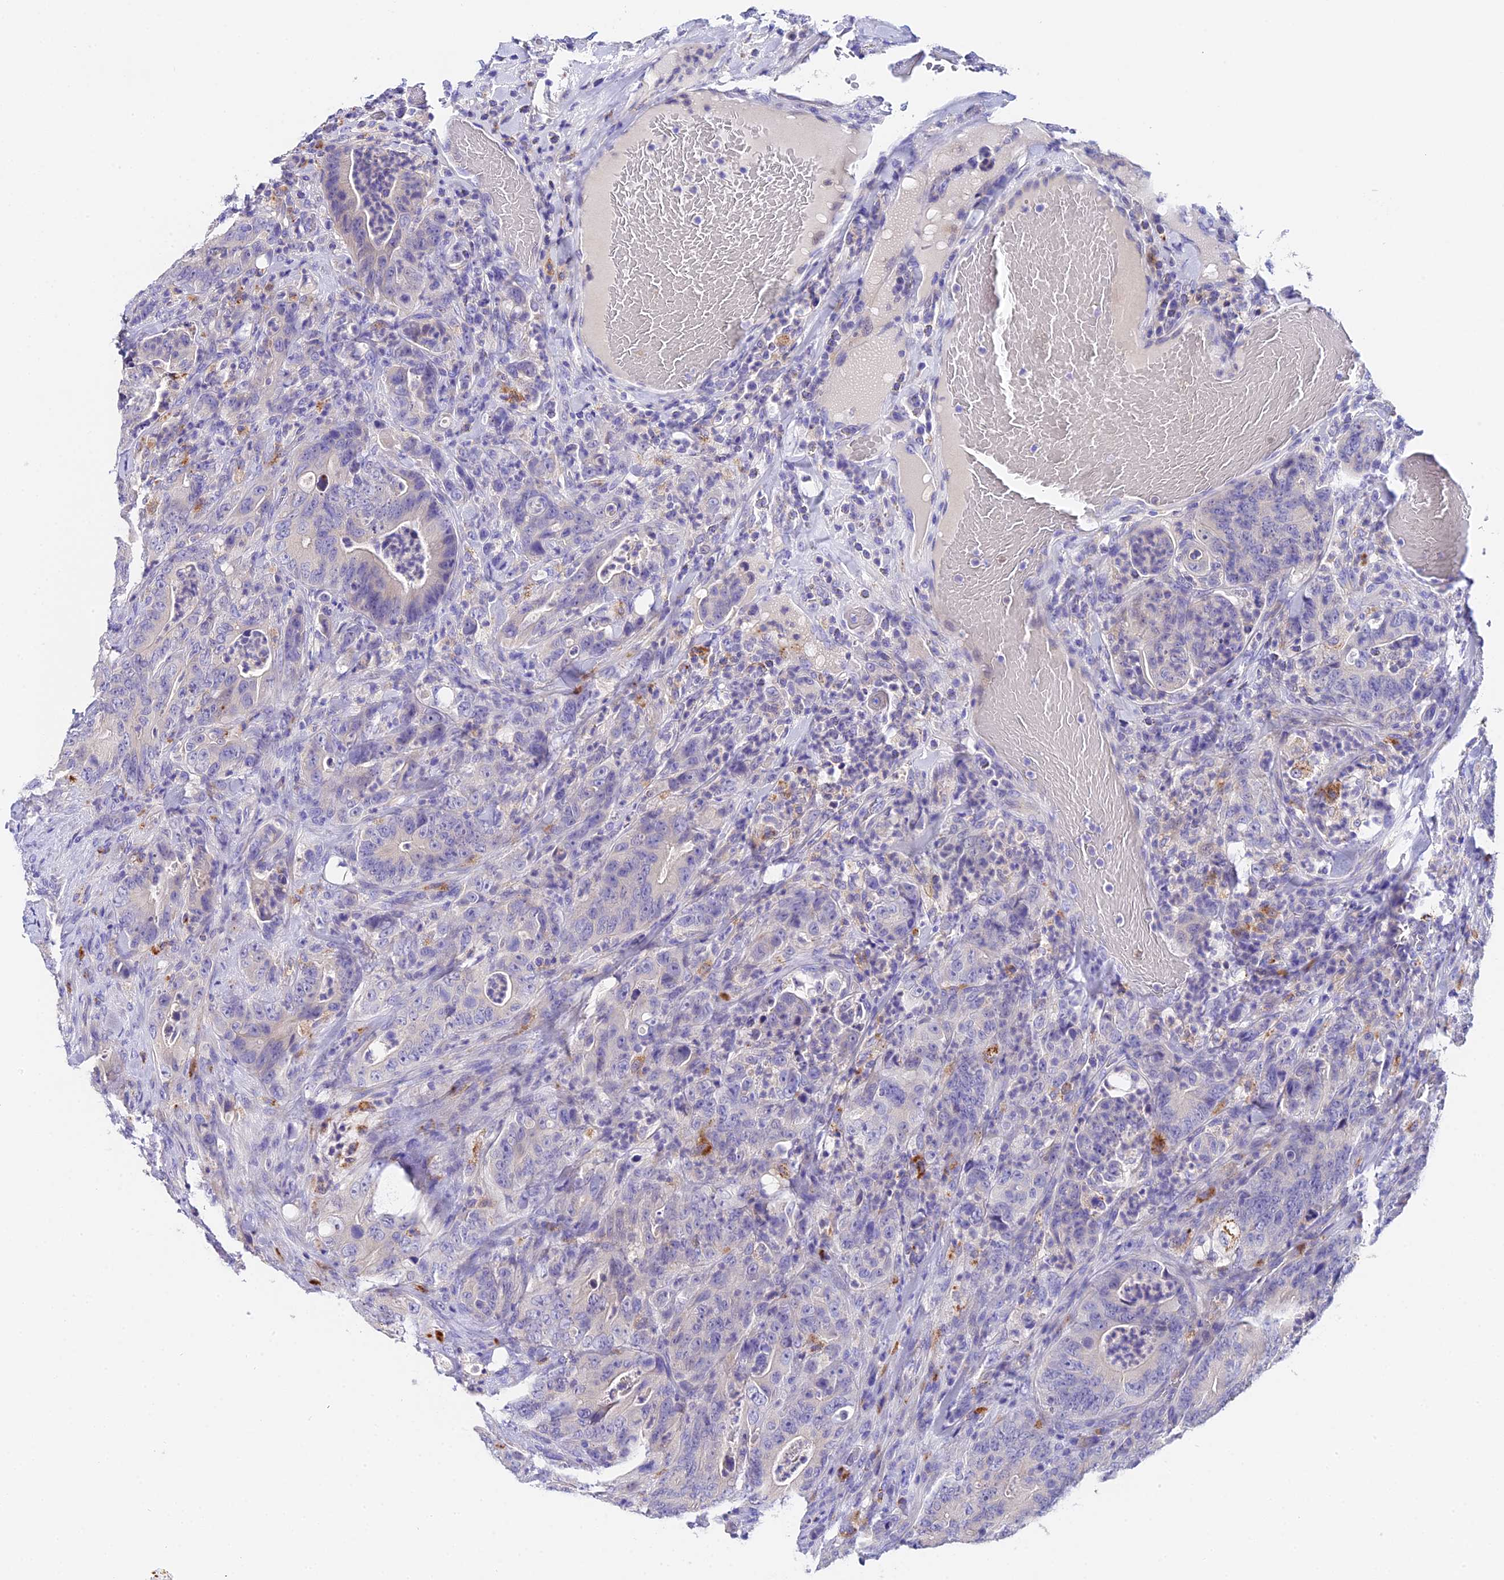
{"staining": {"intensity": "negative", "quantity": "none", "location": "none"}, "tissue": "colorectal cancer", "cell_type": "Tumor cells", "image_type": "cancer", "snomed": [{"axis": "morphology", "description": "Normal tissue, NOS"}, {"axis": "topography", "description": "Colon"}], "caption": "Immunohistochemistry of human colorectal cancer shows no positivity in tumor cells.", "gene": "LYPD6", "patient": {"sex": "female", "age": 82}}